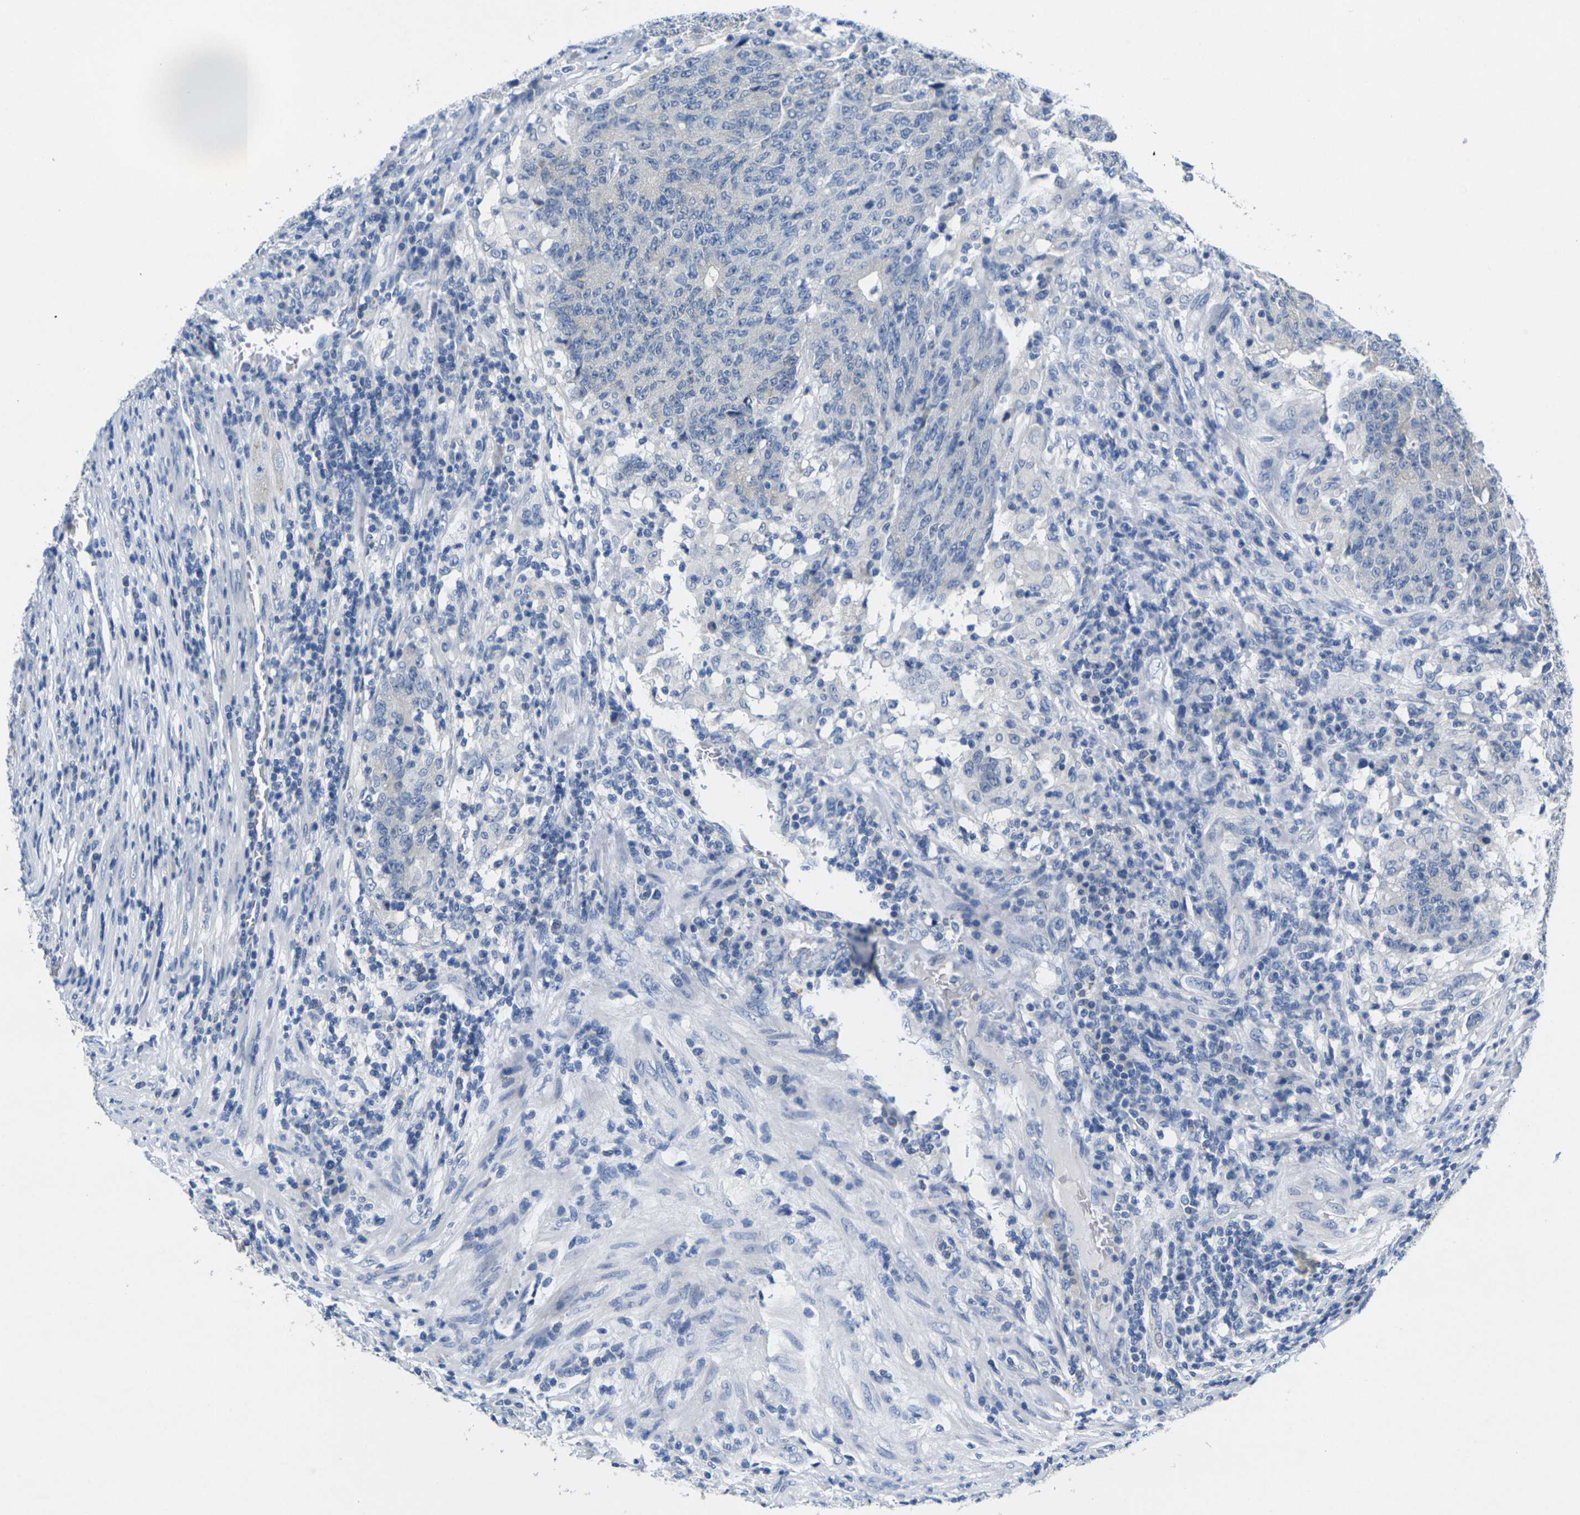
{"staining": {"intensity": "moderate", "quantity": "<25%", "location": "cytoplasmic/membranous"}, "tissue": "colorectal cancer", "cell_type": "Tumor cells", "image_type": "cancer", "snomed": [{"axis": "morphology", "description": "Normal tissue, NOS"}, {"axis": "morphology", "description": "Adenocarcinoma, NOS"}, {"axis": "topography", "description": "Colon"}], "caption": "Immunohistochemistry of human colorectal cancer reveals low levels of moderate cytoplasmic/membranous positivity in about <25% of tumor cells. (Stains: DAB (3,3'-diaminobenzidine) in brown, nuclei in blue, Microscopy: brightfield microscopy at high magnification).", "gene": "NOCT", "patient": {"sex": "female", "age": 75}}